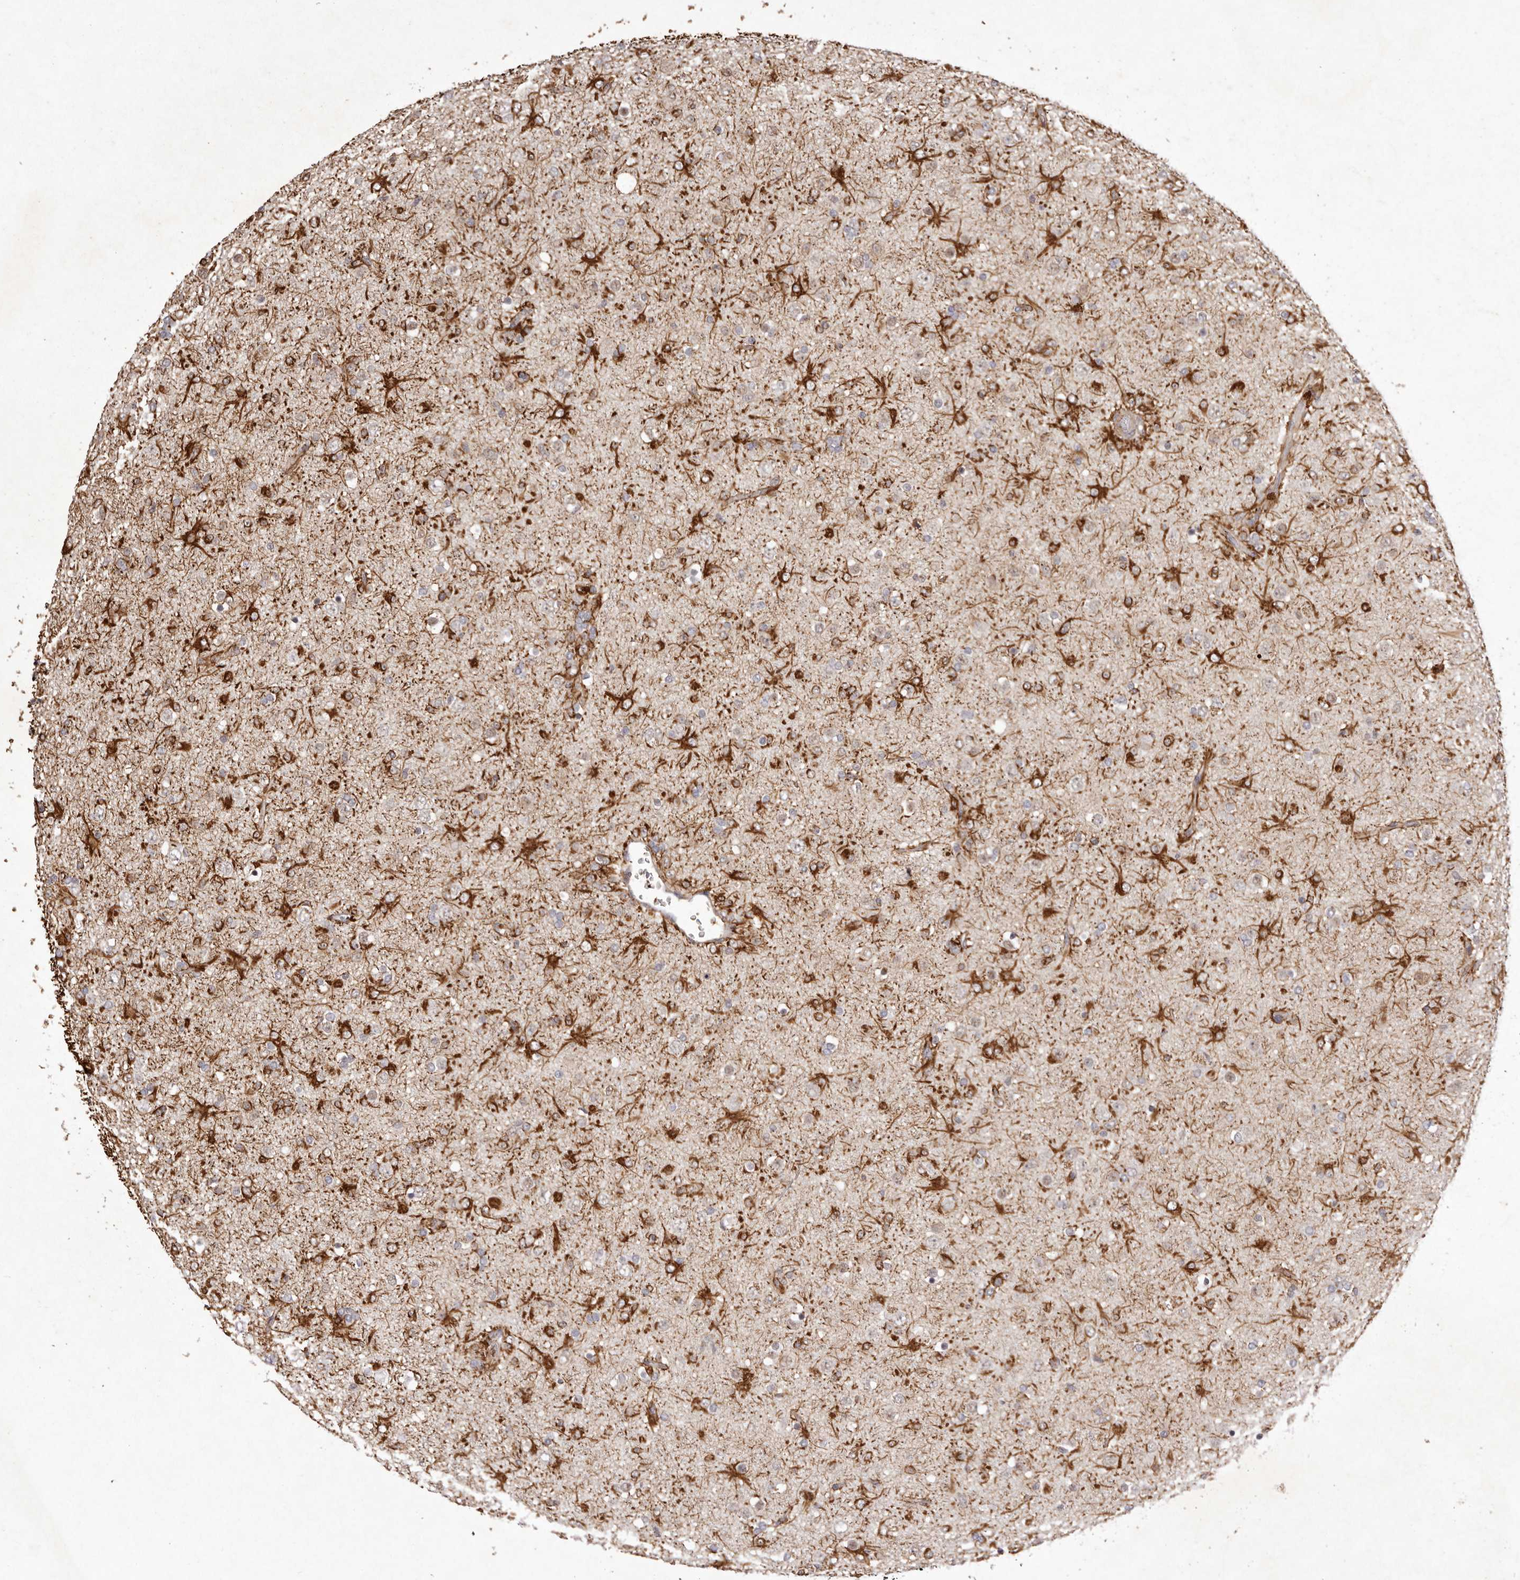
{"staining": {"intensity": "moderate", "quantity": "25%-75%", "location": "cytoplasmic/membranous"}, "tissue": "glioma", "cell_type": "Tumor cells", "image_type": "cancer", "snomed": [{"axis": "morphology", "description": "Glioma, malignant, Low grade"}, {"axis": "topography", "description": "Brain"}], "caption": "Immunohistochemistry (IHC) of human glioma exhibits medium levels of moderate cytoplasmic/membranous staining in about 25%-75% of tumor cells.", "gene": "BUD31", "patient": {"sex": "male", "age": 65}}